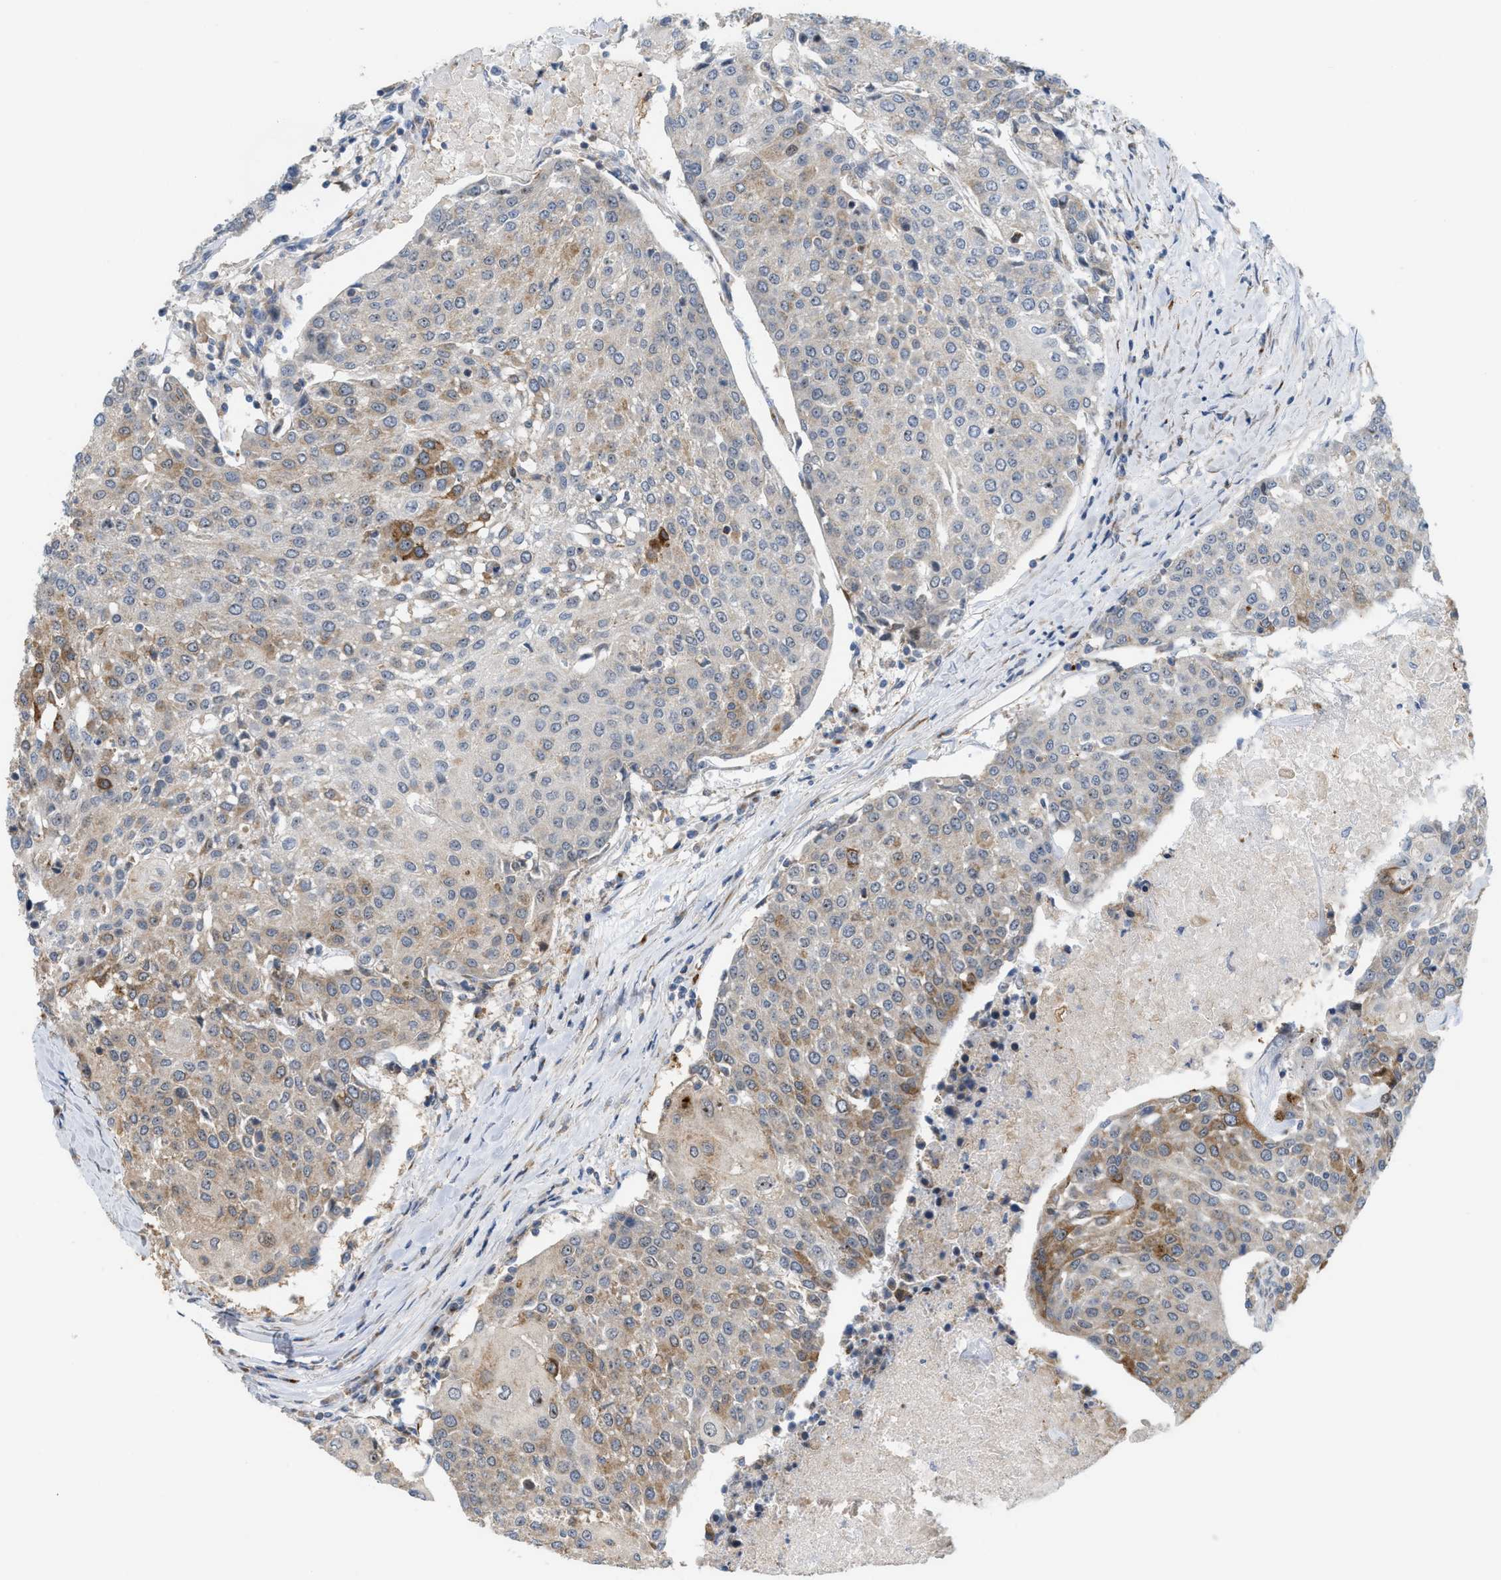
{"staining": {"intensity": "moderate", "quantity": "<25%", "location": "cytoplasmic/membranous"}, "tissue": "urothelial cancer", "cell_type": "Tumor cells", "image_type": "cancer", "snomed": [{"axis": "morphology", "description": "Urothelial carcinoma, High grade"}, {"axis": "topography", "description": "Urinary bladder"}], "caption": "Urothelial cancer was stained to show a protein in brown. There is low levels of moderate cytoplasmic/membranous positivity in approximately <25% of tumor cells.", "gene": "DIPK1A", "patient": {"sex": "female", "age": 85}}